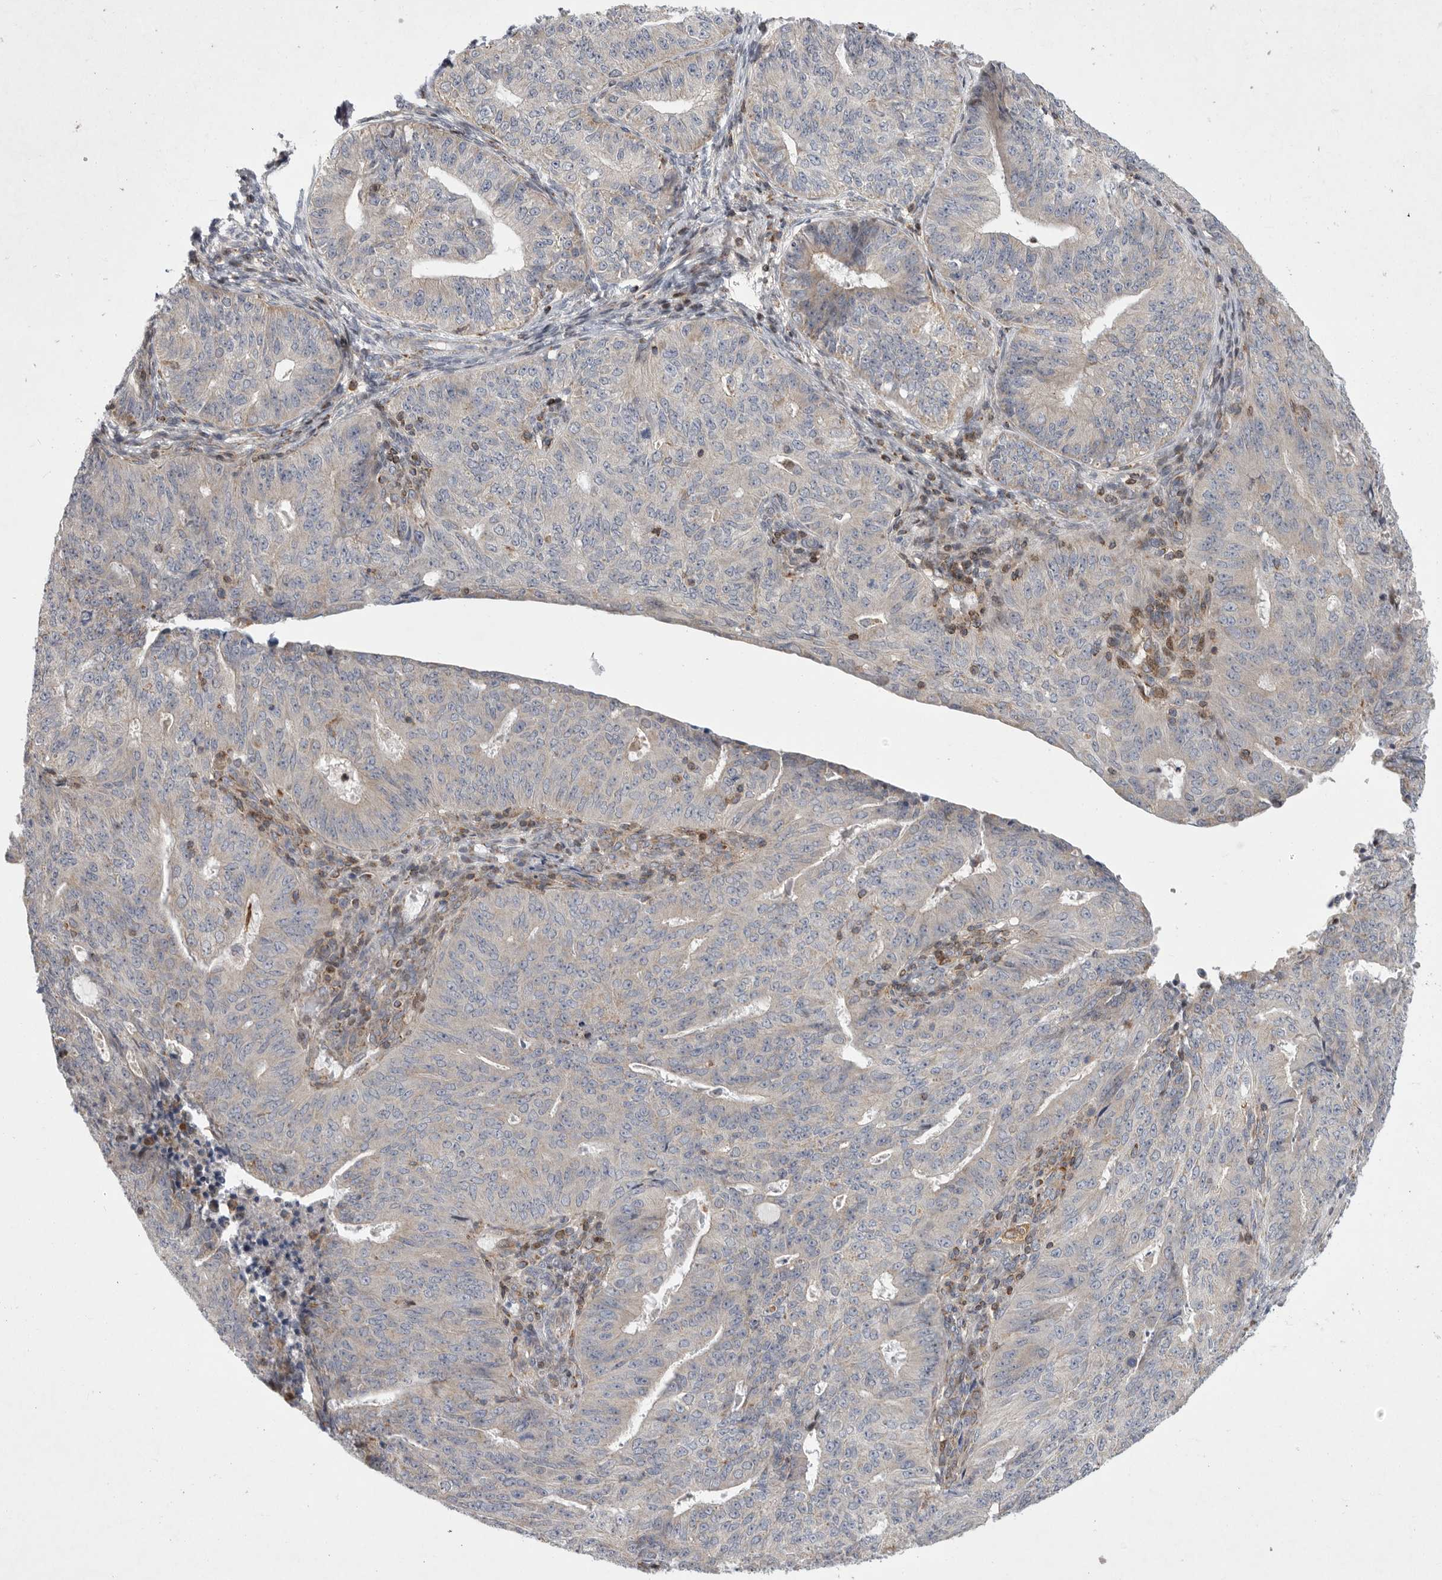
{"staining": {"intensity": "negative", "quantity": "none", "location": "none"}, "tissue": "endometrial cancer", "cell_type": "Tumor cells", "image_type": "cancer", "snomed": [{"axis": "morphology", "description": "Adenocarcinoma, NOS"}, {"axis": "topography", "description": "Endometrium"}], "caption": "Micrograph shows no significant protein staining in tumor cells of endometrial adenocarcinoma. (DAB (3,3'-diaminobenzidine) IHC visualized using brightfield microscopy, high magnification).", "gene": "MPZL1", "patient": {"sex": "female", "age": 32}}